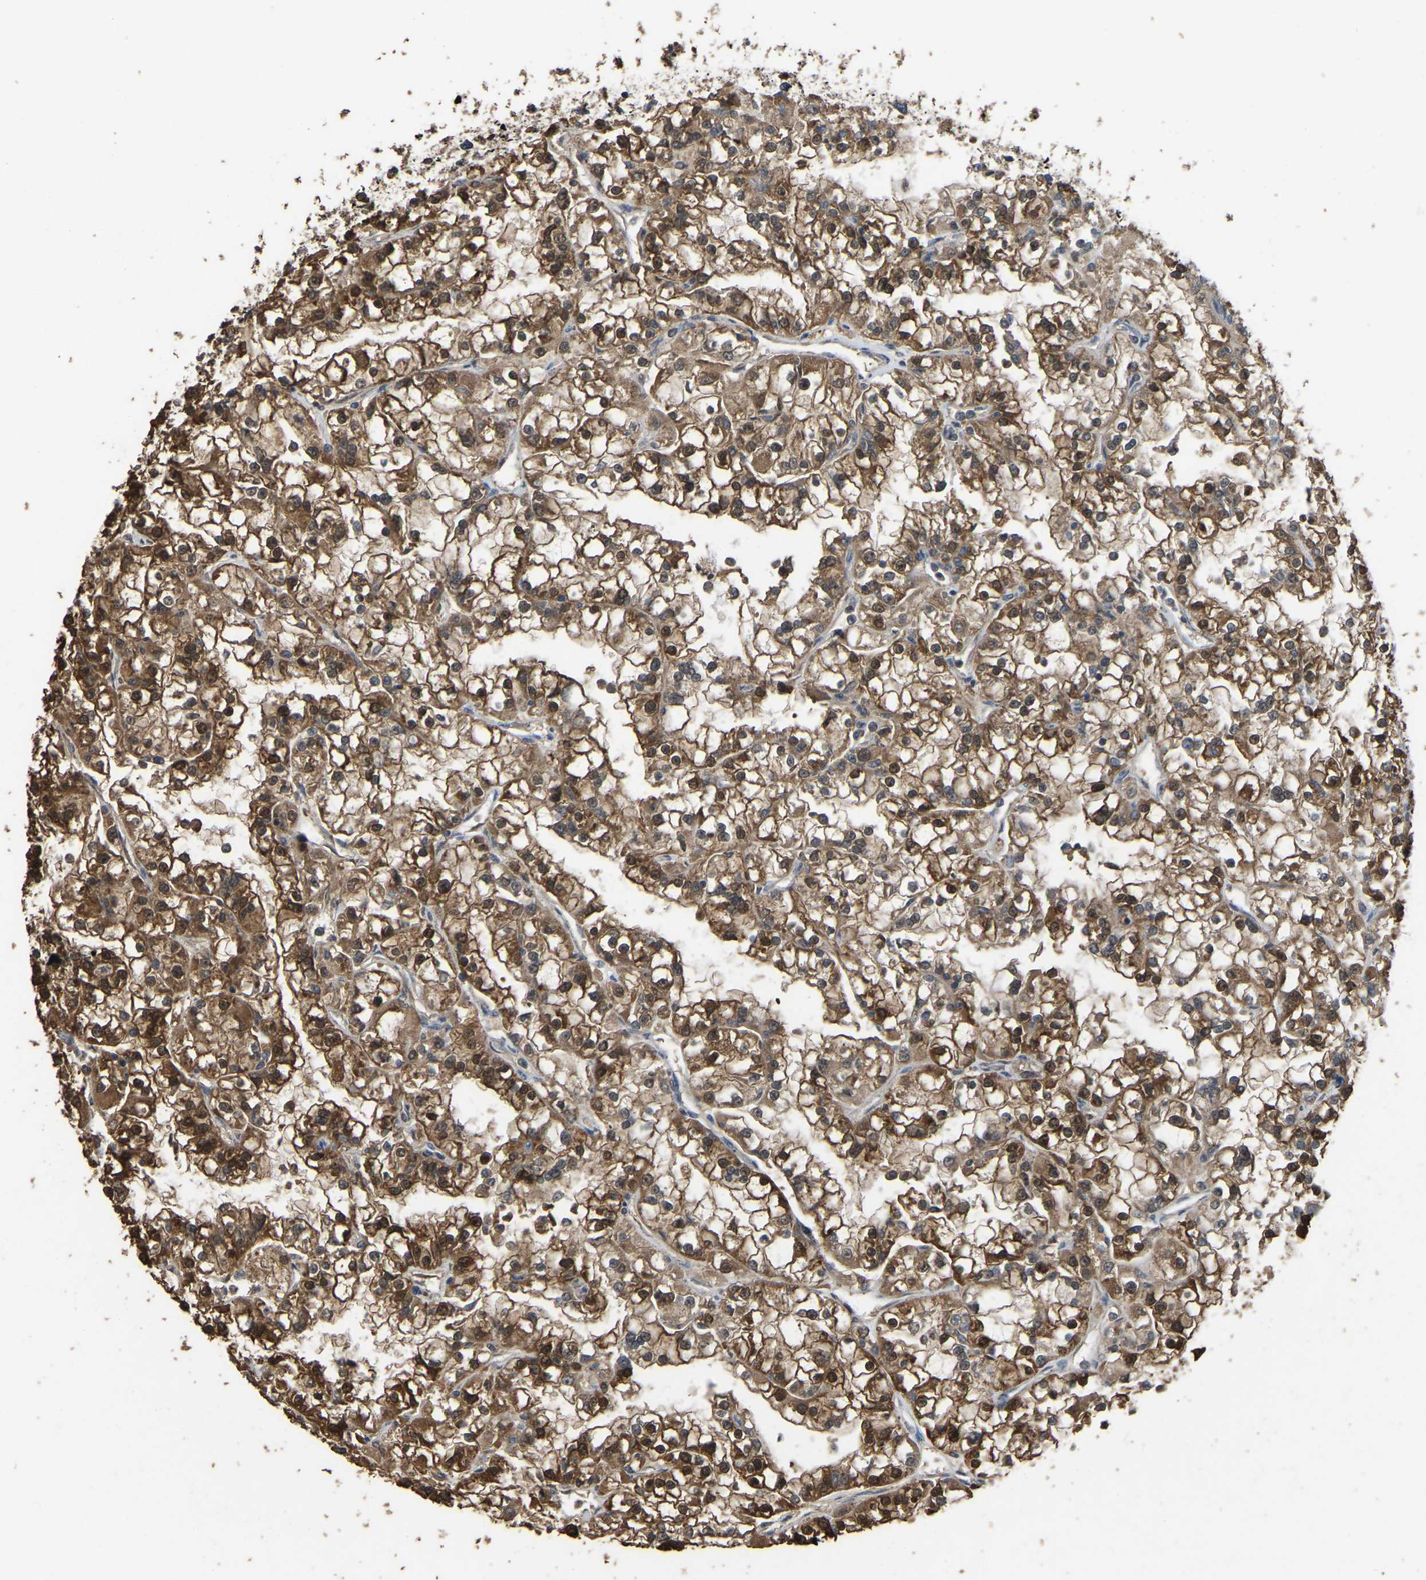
{"staining": {"intensity": "strong", "quantity": ">75%", "location": "cytoplasmic/membranous,nuclear"}, "tissue": "renal cancer", "cell_type": "Tumor cells", "image_type": "cancer", "snomed": [{"axis": "morphology", "description": "Adenocarcinoma, NOS"}, {"axis": "topography", "description": "Kidney"}], "caption": "DAB (3,3'-diaminobenzidine) immunohistochemical staining of renal cancer (adenocarcinoma) exhibits strong cytoplasmic/membranous and nuclear protein positivity in about >75% of tumor cells.", "gene": "FHIT", "patient": {"sex": "female", "age": 52}}